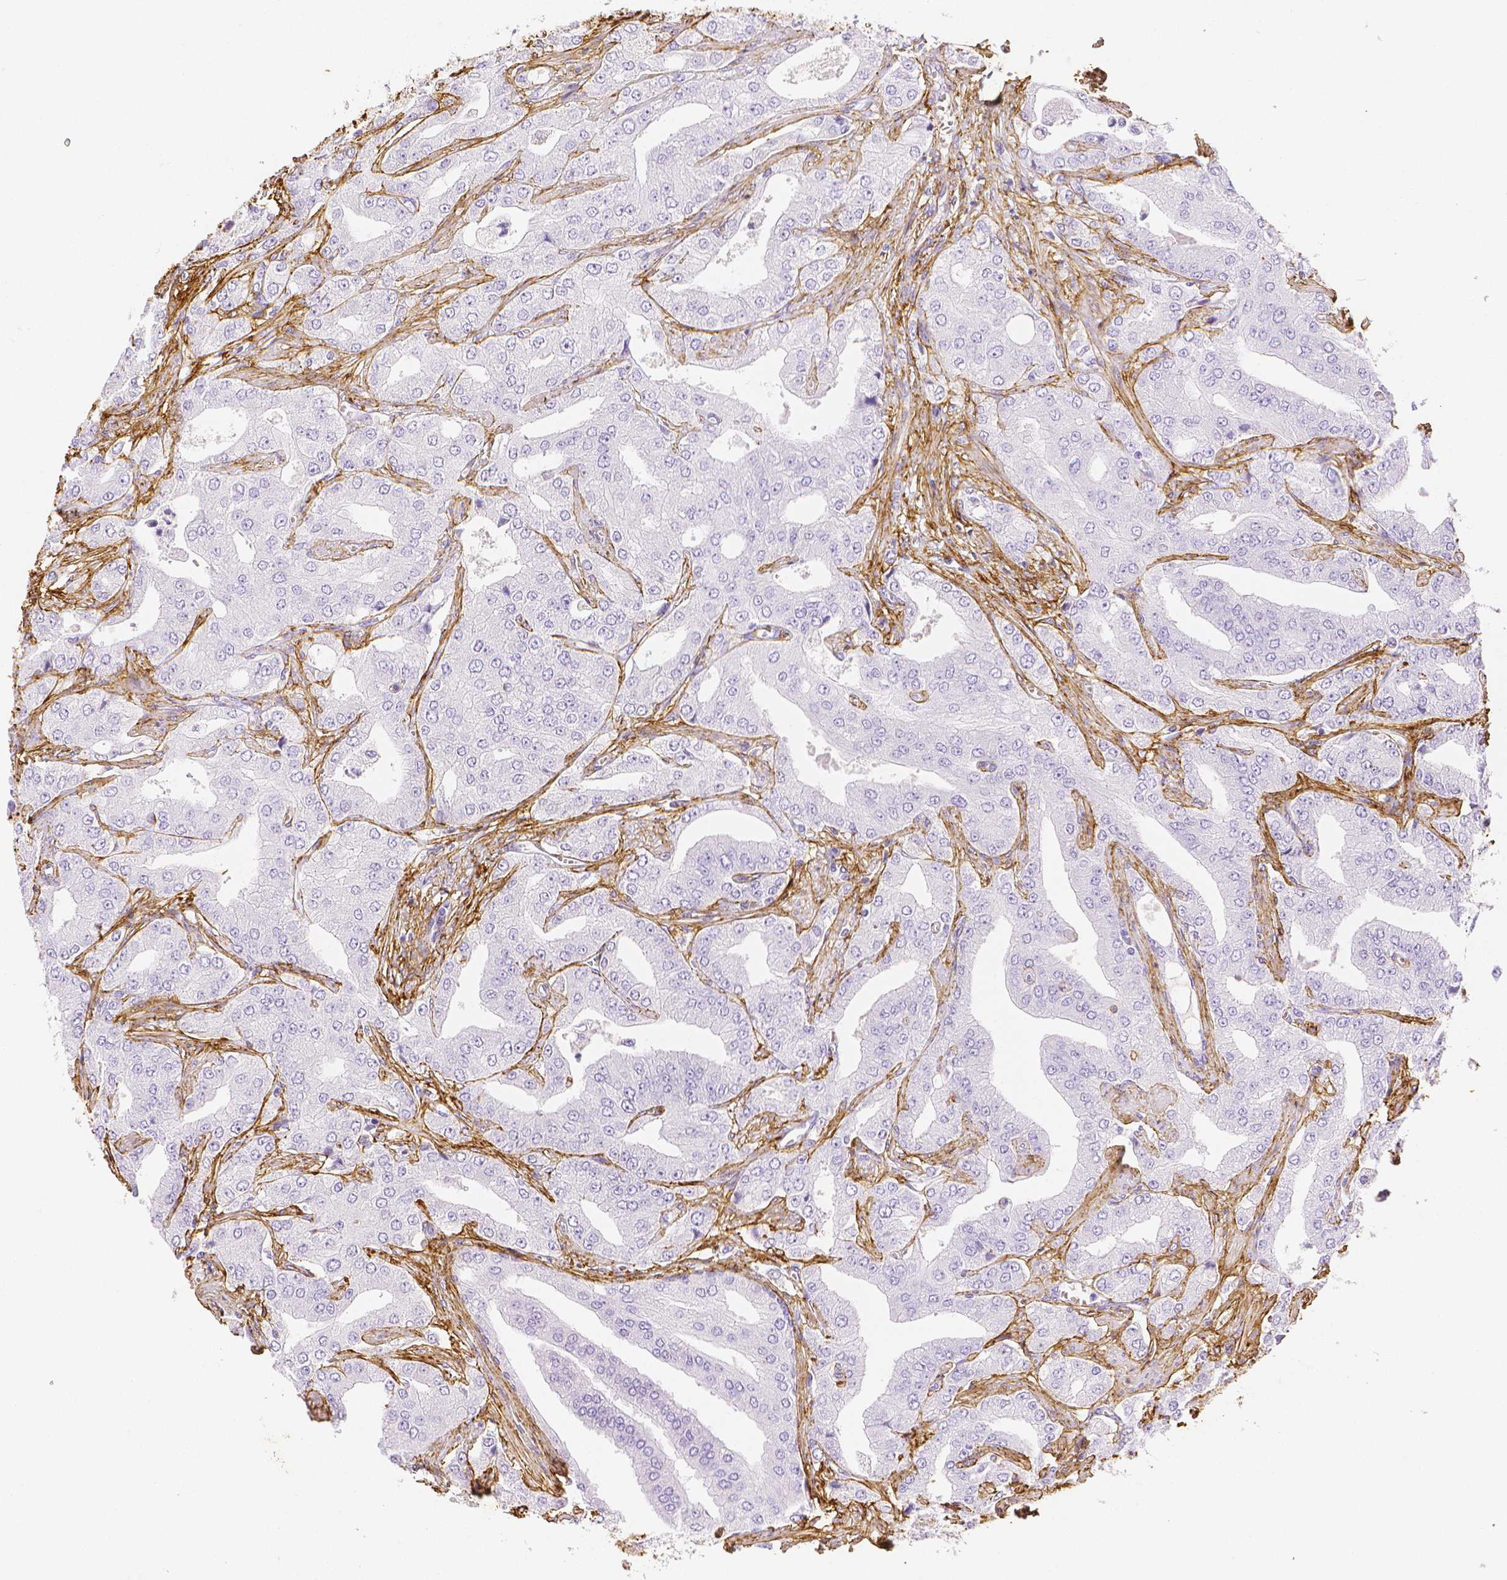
{"staining": {"intensity": "negative", "quantity": "none", "location": "none"}, "tissue": "prostate cancer", "cell_type": "Tumor cells", "image_type": "cancer", "snomed": [{"axis": "morphology", "description": "Adenocarcinoma, Low grade"}, {"axis": "topography", "description": "Prostate"}], "caption": "Immunohistochemistry (IHC) of prostate low-grade adenocarcinoma shows no expression in tumor cells.", "gene": "FBN1", "patient": {"sex": "male", "age": 60}}